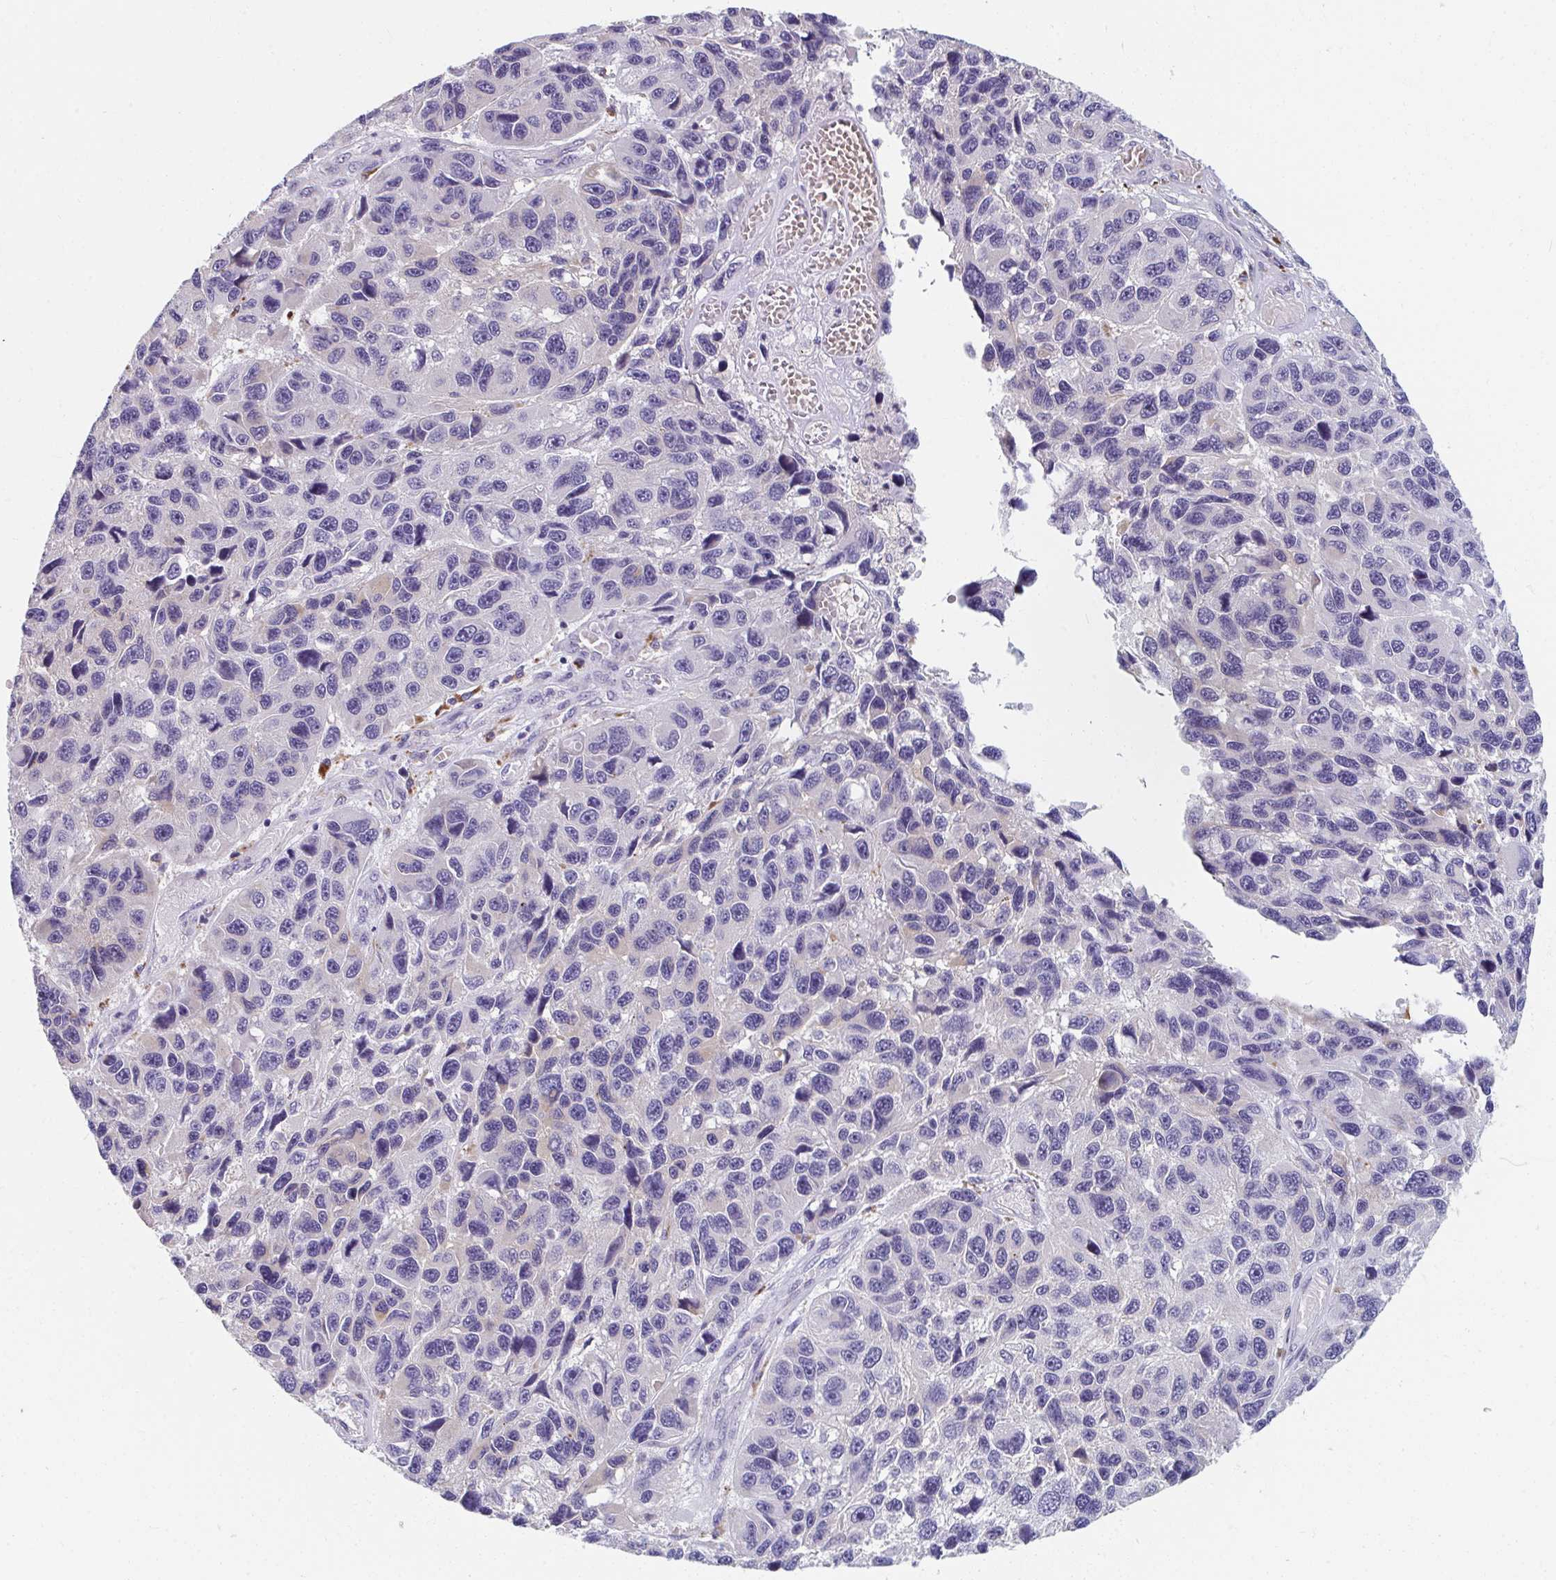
{"staining": {"intensity": "negative", "quantity": "none", "location": "none"}, "tissue": "melanoma", "cell_type": "Tumor cells", "image_type": "cancer", "snomed": [{"axis": "morphology", "description": "Malignant melanoma, NOS"}, {"axis": "topography", "description": "Skin"}], "caption": "Immunohistochemistry (IHC) of human melanoma displays no positivity in tumor cells.", "gene": "EIF1AD", "patient": {"sex": "male", "age": 53}}